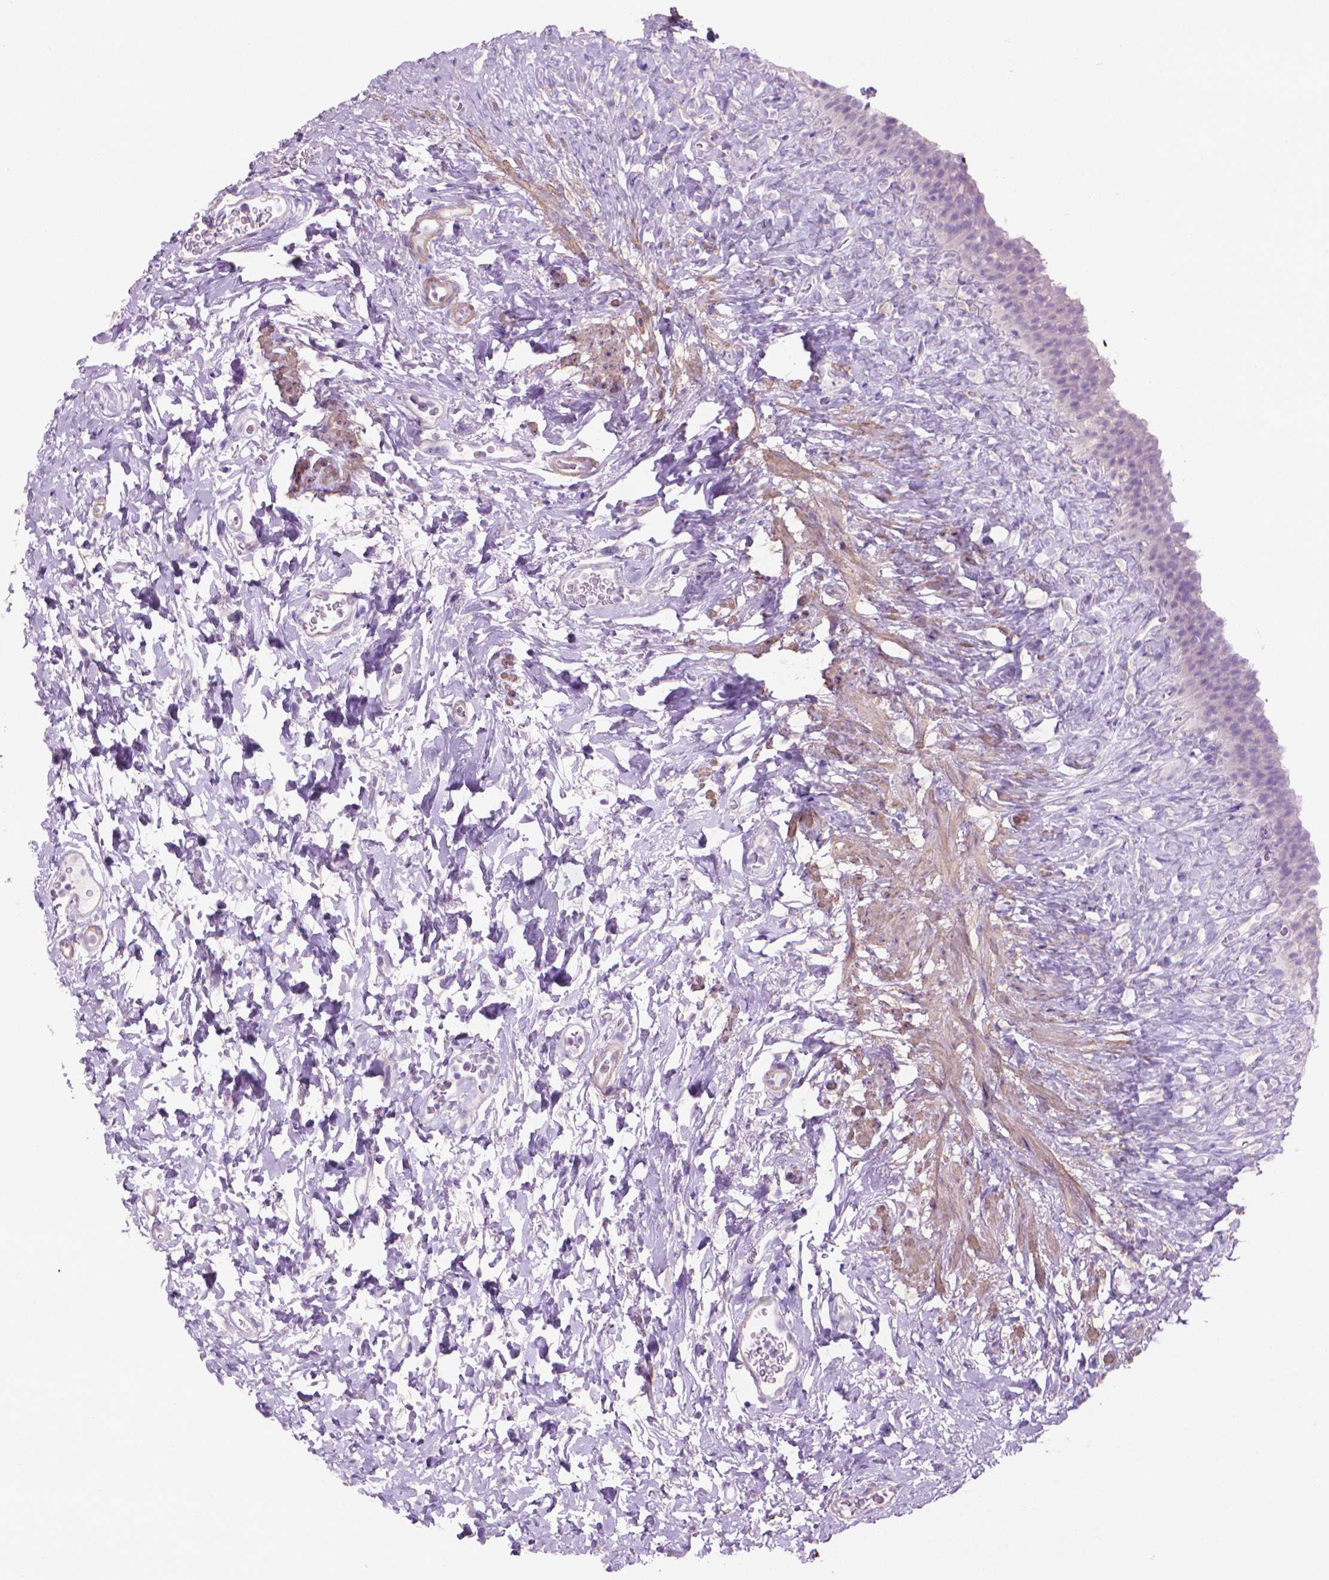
{"staining": {"intensity": "negative", "quantity": "none", "location": "none"}, "tissue": "urinary bladder", "cell_type": "Urothelial cells", "image_type": "normal", "snomed": [{"axis": "morphology", "description": "Normal tissue, NOS"}, {"axis": "topography", "description": "Urinary bladder"}], "caption": "IHC histopathology image of unremarkable urinary bladder: urinary bladder stained with DAB (3,3'-diaminobenzidine) reveals no significant protein expression in urothelial cells. Nuclei are stained in blue.", "gene": "AQP10", "patient": {"sex": "male", "age": 76}}